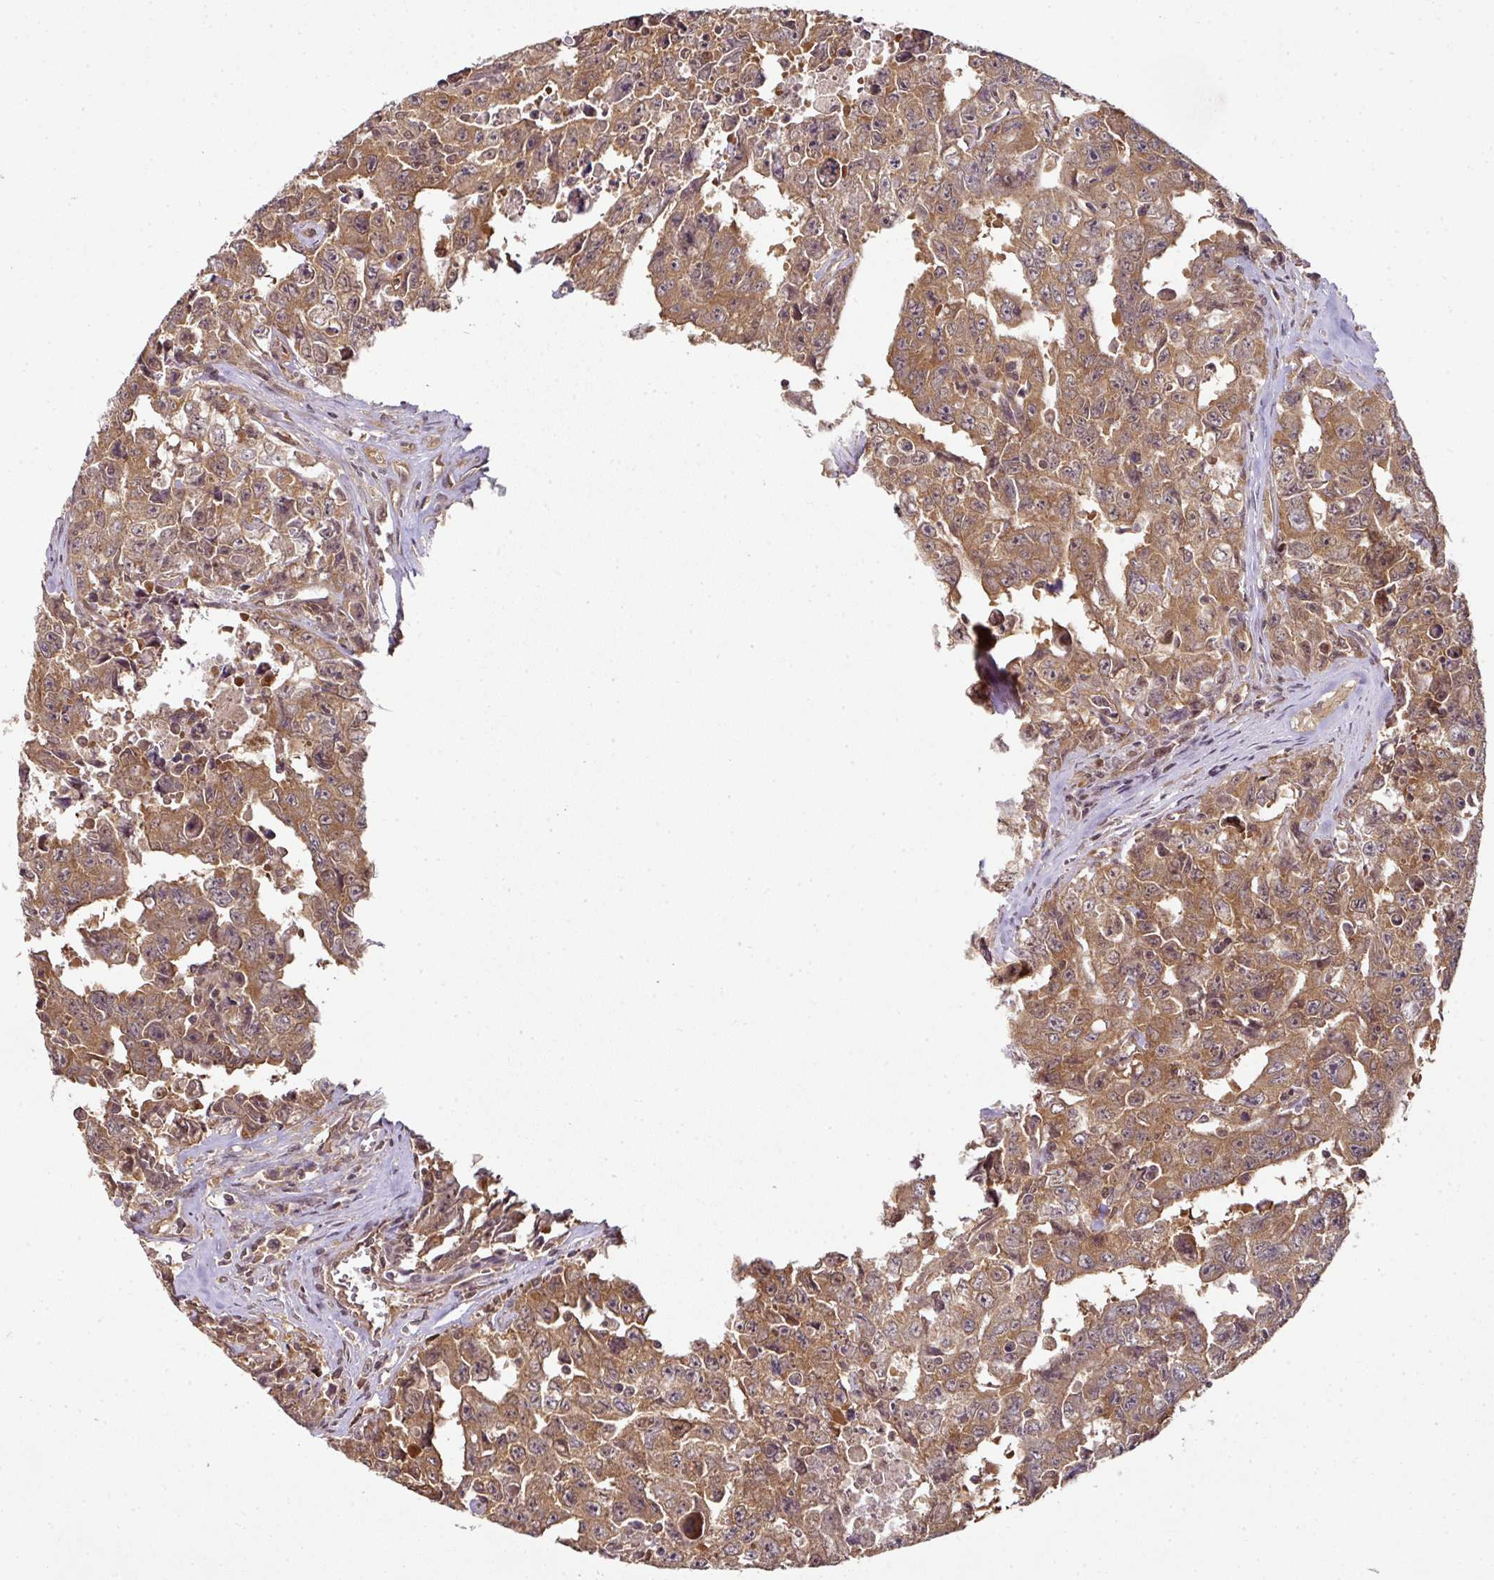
{"staining": {"intensity": "moderate", "quantity": ">75%", "location": "cytoplasmic/membranous"}, "tissue": "testis cancer", "cell_type": "Tumor cells", "image_type": "cancer", "snomed": [{"axis": "morphology", "description": "Carcinoma, Embryonal, NOS"}, {"axis": "topography", "description": "Testis"}], "caption": "Immunohistochemistry (IHC) of human embryonal carcinoma (testis) demonstrates medium levels of moderate cytoplasmic/membranous positivity in about >75% of tumor cells.", "gene": "ANKRD18A", "patient": {"sex": "male", "age": 24}}